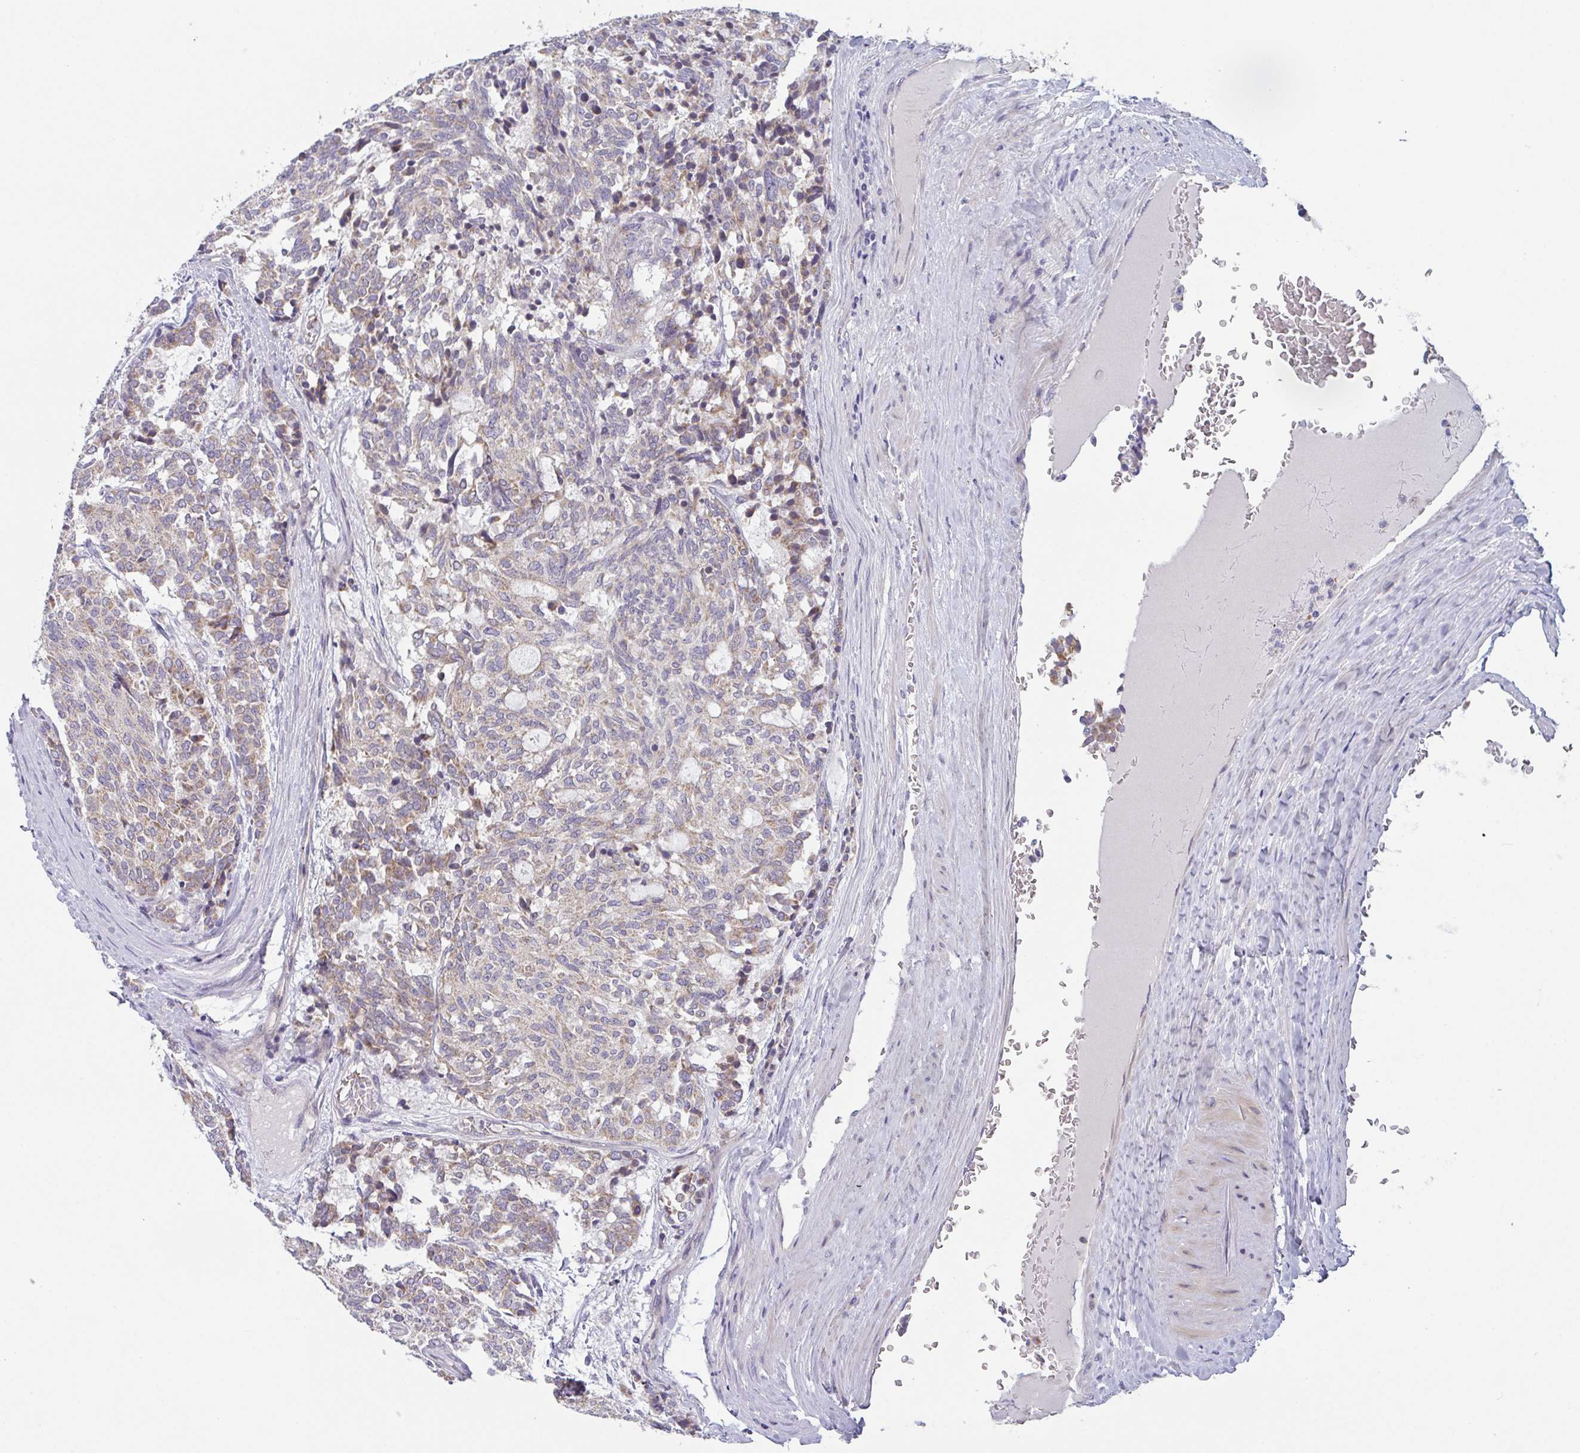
{"staining": {"intensity": "weak", "quantity": "25%-75%", "location": "cytoplasmic/membranous"}, "tissue": "carcinoid", "cell_type": "Tumor cells", "image_type": "cancer", "snomed": [{"axis": "morphology", "description": "Carcinoid, malignant, NOS"}, {"axis": "topography", "description": "Pancreas"}], "caption": "Immunohistochemical staining of human malignant carcinoid reveals low levels of weak cytoplasmic/membranous protein expression in approximately 25%-75% of tumor cells.", "gene": "MRPS2", "patient": {"sex": "female", "age": 54}}